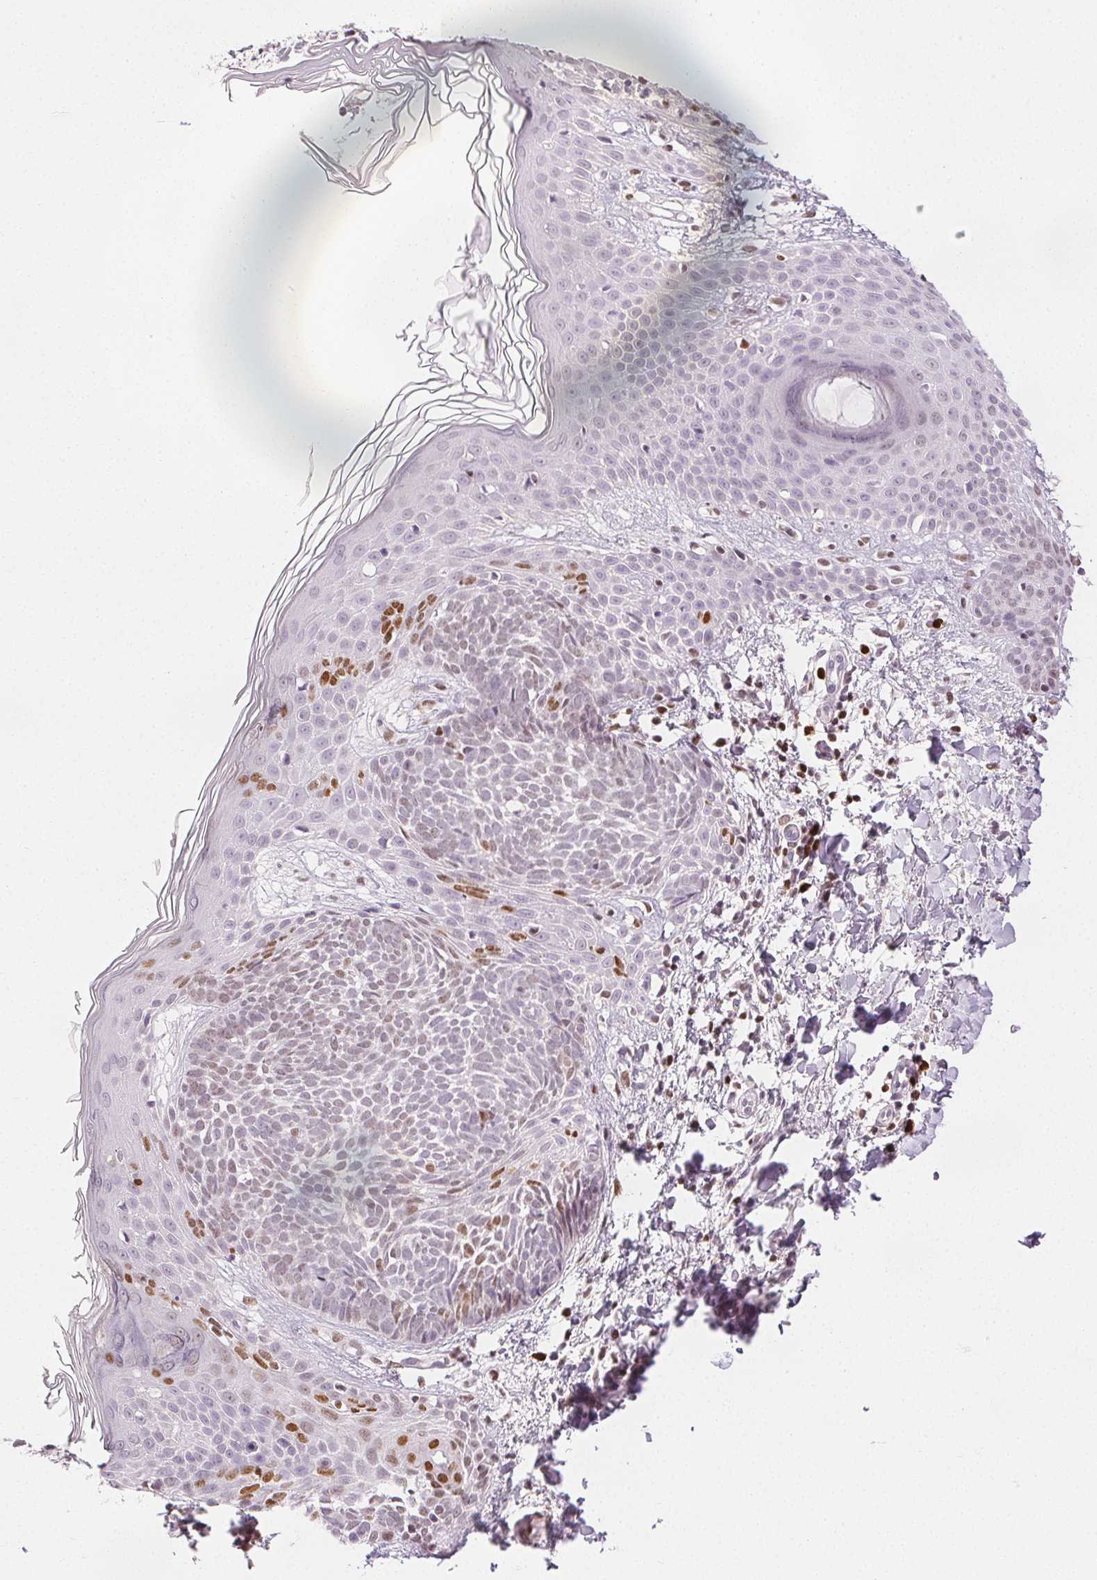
{"staining": {"intensity": "negative", "quantity": "none", "location": "none"}, "tissue": "skin cancer", "cell_type": "Tumor cells", "image_type": "cancer", "snomed": [{"axis": "morphology", "description": "Basal cell carcinoma"}, {"axis": "topography", "description": "Skin"}], "caption": "Human basal cell carcinoma (skin) stained for a protein using IHC shows no expression in tumor cells.", "gene": "RUNX2", "patient": {"sex": "female", "age": 51}}